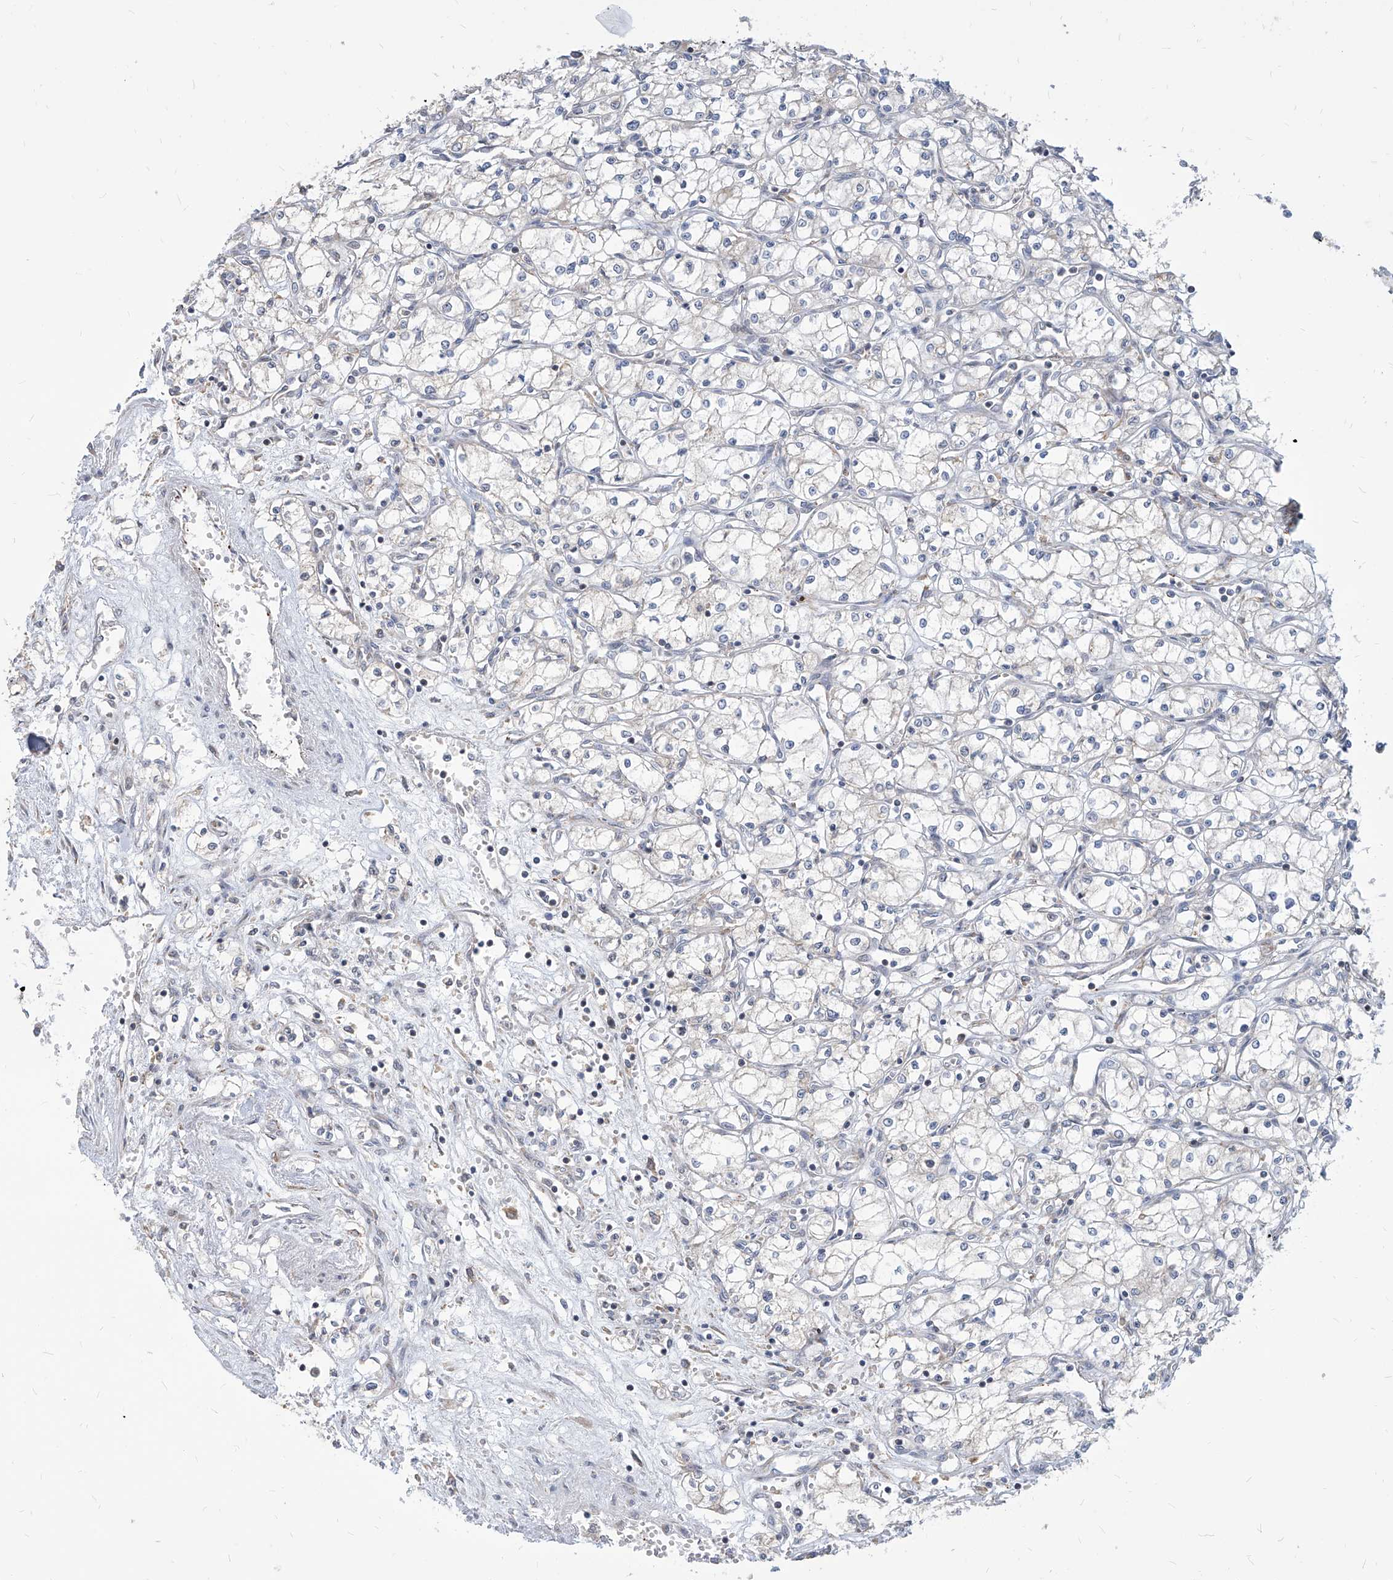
{"staining": {"intensity": "negative", "quantity": "none", "location": "none"}, "tissue": "renal cancer", "cell_type": "Tumor cells", "image_type": "cancer", "snomed": [{"axis": "morphology", "description": "Adenocarcinoma, NOS"}, {"axis": "topography", "description": "Kidney"}], "caption": "High power microscopy micrograph of an immunohistochemistry (IHC) photomicrograph of renal adenocarcinoma, revealing no significant expression in tumor cells.", "gene": "FAM83B", "patient": {"sex": "male", "age": 59}}